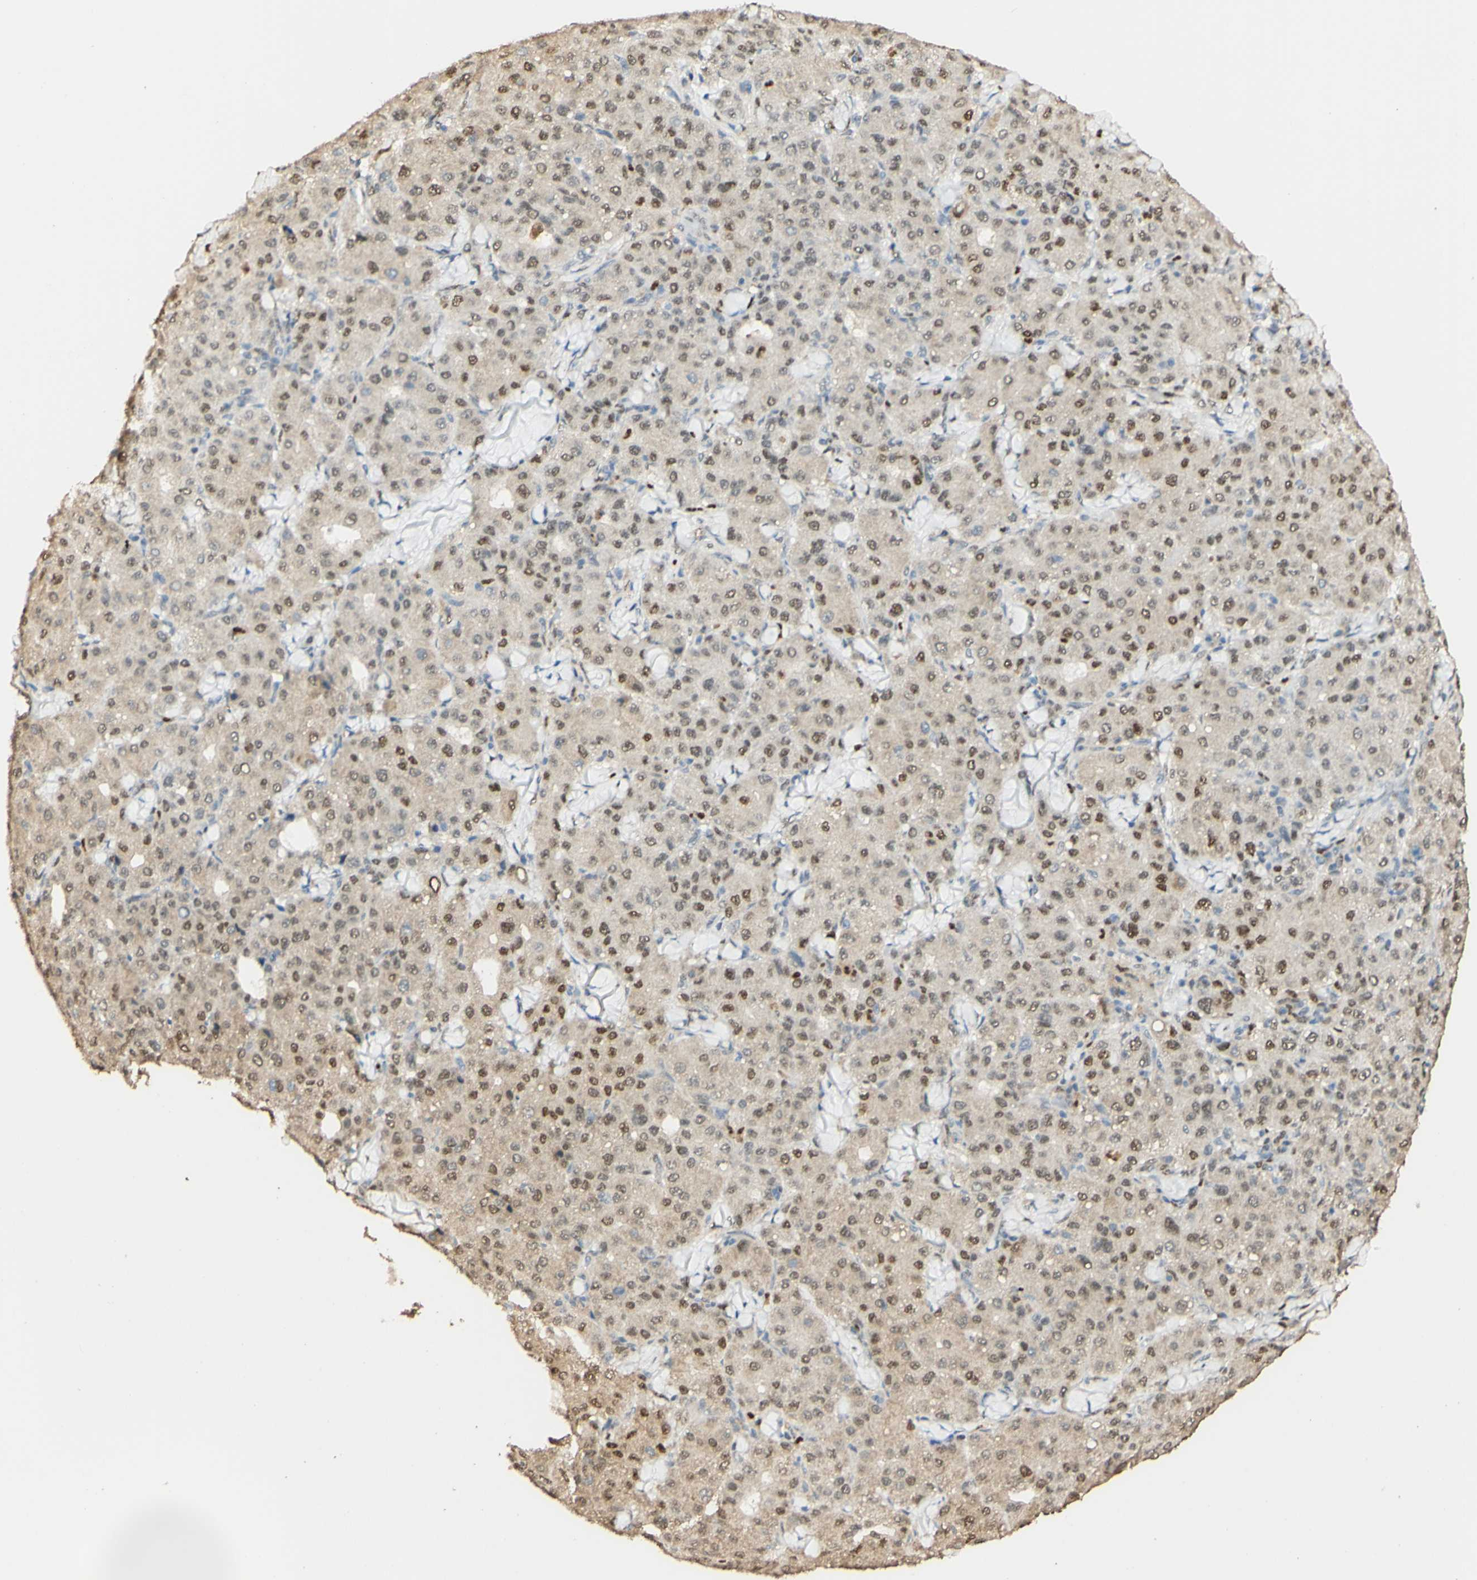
{"staining": {"intensity": "moderate", "quantity": "25%-75%", "location": "nuclear"}, "tissue": "liver cancer", "cell_type": "Tumor cells", "image_type": "cancer", "snomed": [{"axis": "morphology", "description": "Carcinoma, Hepatocellular, NOS"}, {"axis": "topography", "description": "Liver"}], "caption": "This photomicrograph demonstrates IHC staining of human liver hepatocellular carcinoma, with medium moderate nuclear positivity in approximately 25%-75% of tumor cells.", "gene": "MAP3K4", "patient": {"sex": "male", "age": 65}}